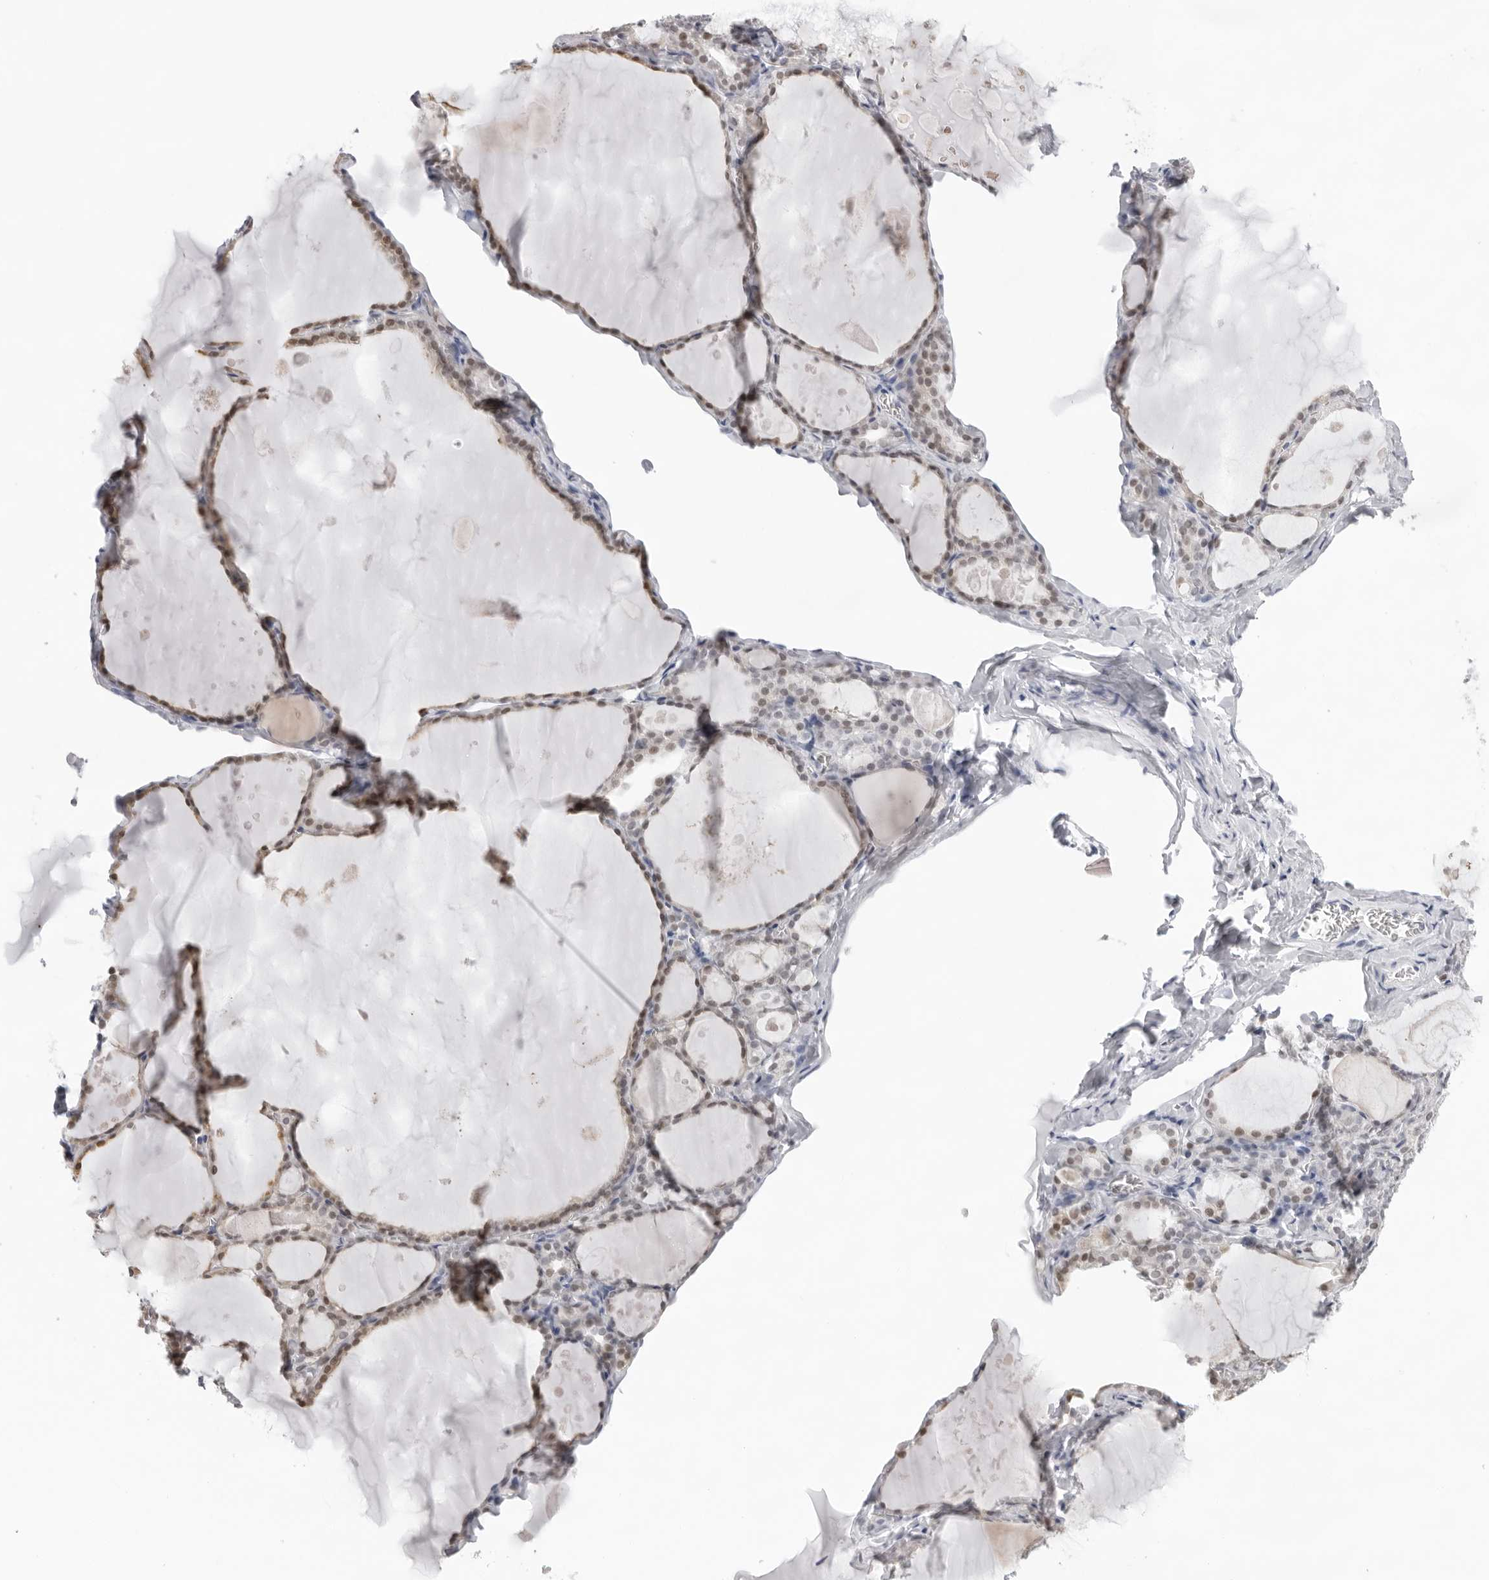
{"staining": {"intensity": "moderate", "quantity": ">75%", "location": "nuclear"}, "tissue": "thyroid gland", "cell_type": "Glandular cells", "image_type": "normal", "snomed": [{"axis": "morphology", "description": "Normal tissue, NOS"}, {"axis": "topography", "description": "Thyroid gland"}], "caption": "Thyroid gland stained for a protein (brown) demonstrates moderate nuclear positive expression in about >75% of glandular cells.", "gene": "KLK12", "patient": {"sex": "male", "age": 56}}